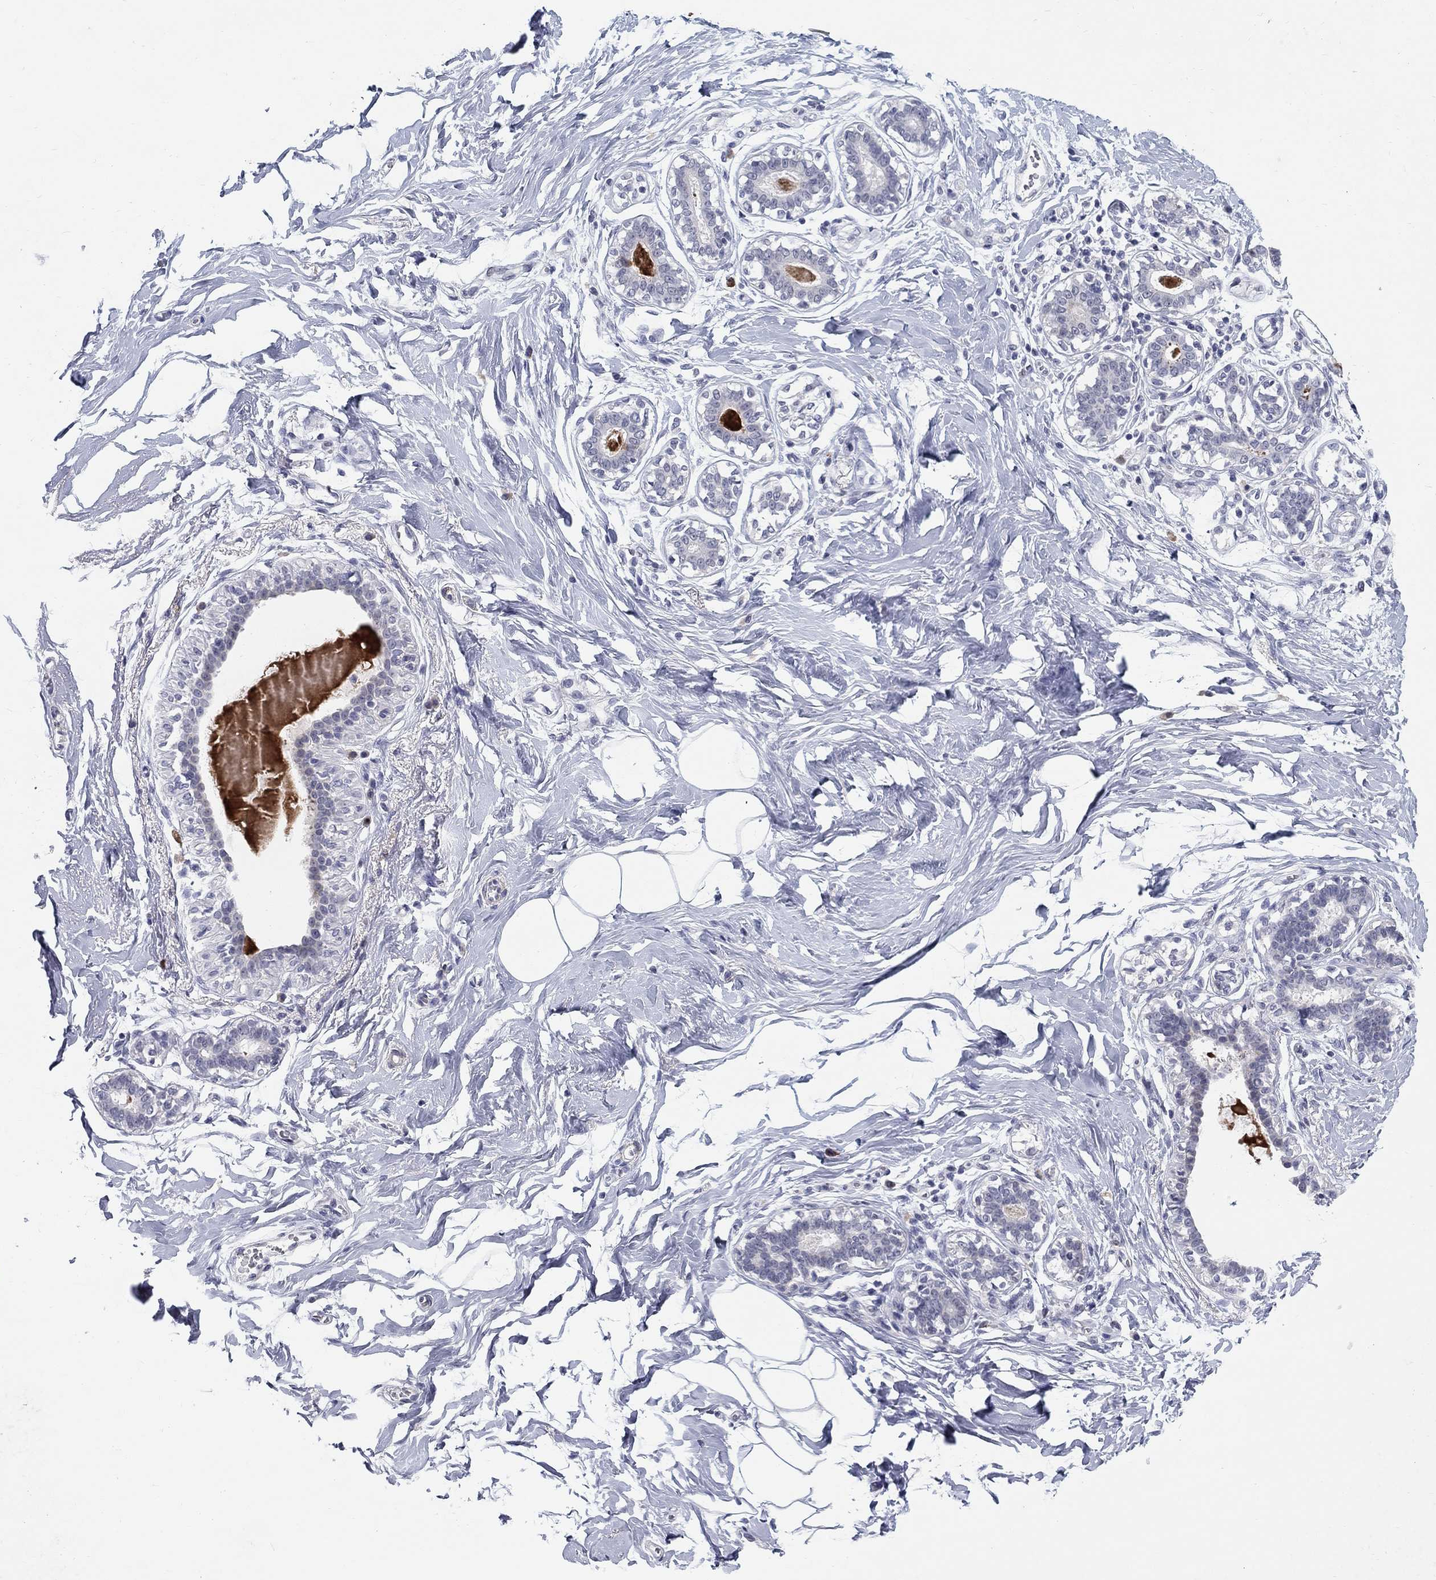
{"staining": {"intensity": "negative", "quantity": "none", "location": "none"}, "tissue": "breast", "cell_type": "Adipocytes", "image_type": "normal", "snomed": [{"axis": "morphology", "description": "Normal tissue, NOS"}, {"axis": "morphology", "description": "Lobular carcinoma, in situ"}, {"axis": "topography", "description": "Breast"}], "caption": "Immunohistochemistry micrograph of unremarkable breast stained for a protein (brown), which displays no positivity in adipocytes.", "gene": "NTRK2", "patient": {"sex": "female", "age": 35}}